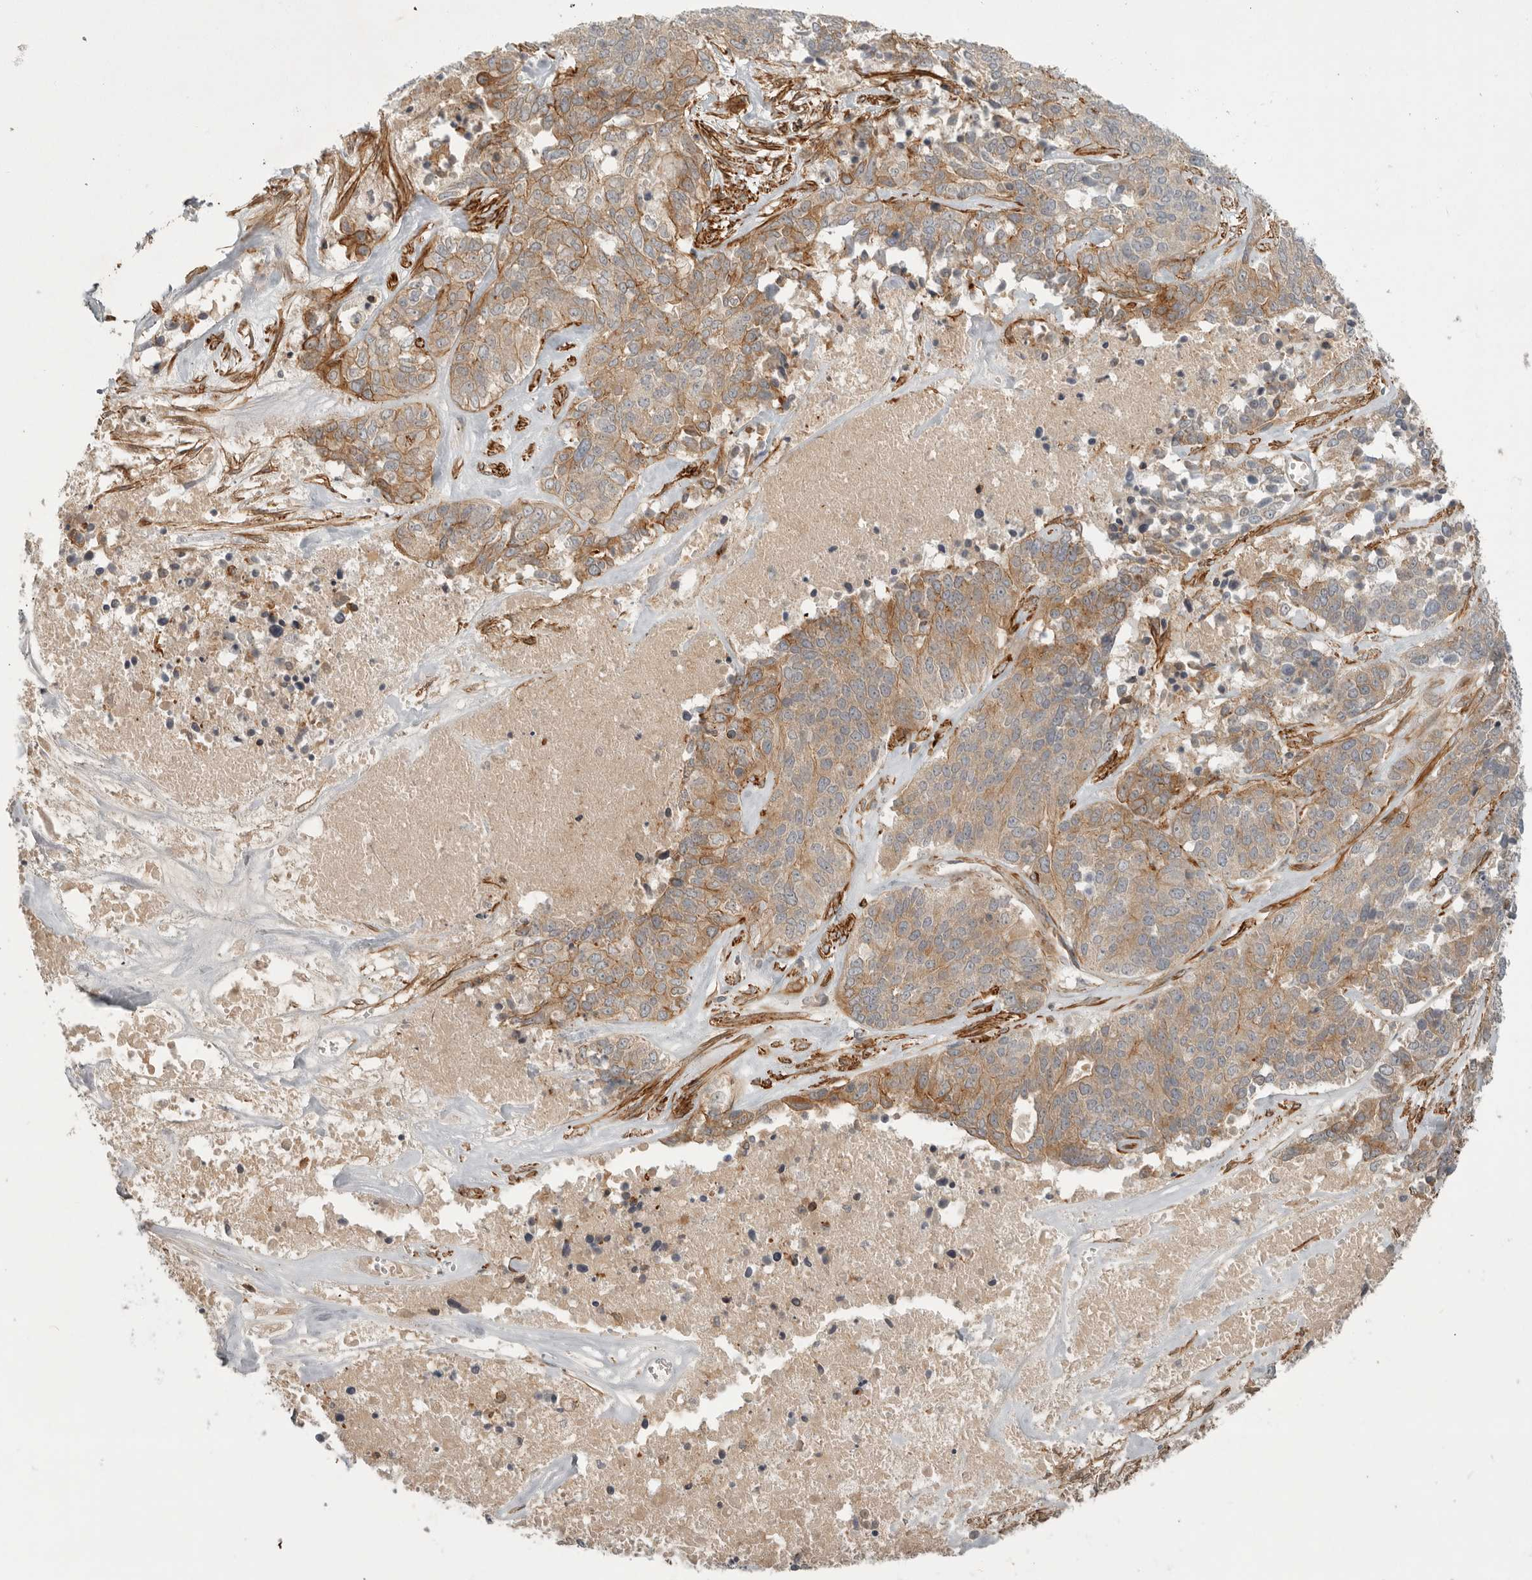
{"staining": {"intensity": "moderate", "quantity": ">75%", "location": "cytoplasmic/membranous"}, "tissue": "ovarian cancer", "cell_type": "Tumor cells", "image_type": "cancer", "snomed": [{"axis": "morphology", "description": "Cystadenocarcinoma, serous, NOS"}, {"axis": "topography", "description": "Ovary"}], "caption": "Immunohistochemical staining of human ovarian cancer (serous cystadenocarcinoma) demonstrates medium levels of moderate cytoplasmic/membranous staining in about >75% of tumor cells.", "gene": "LONRF1", "patient": {"sex": "female", "age": 44}}